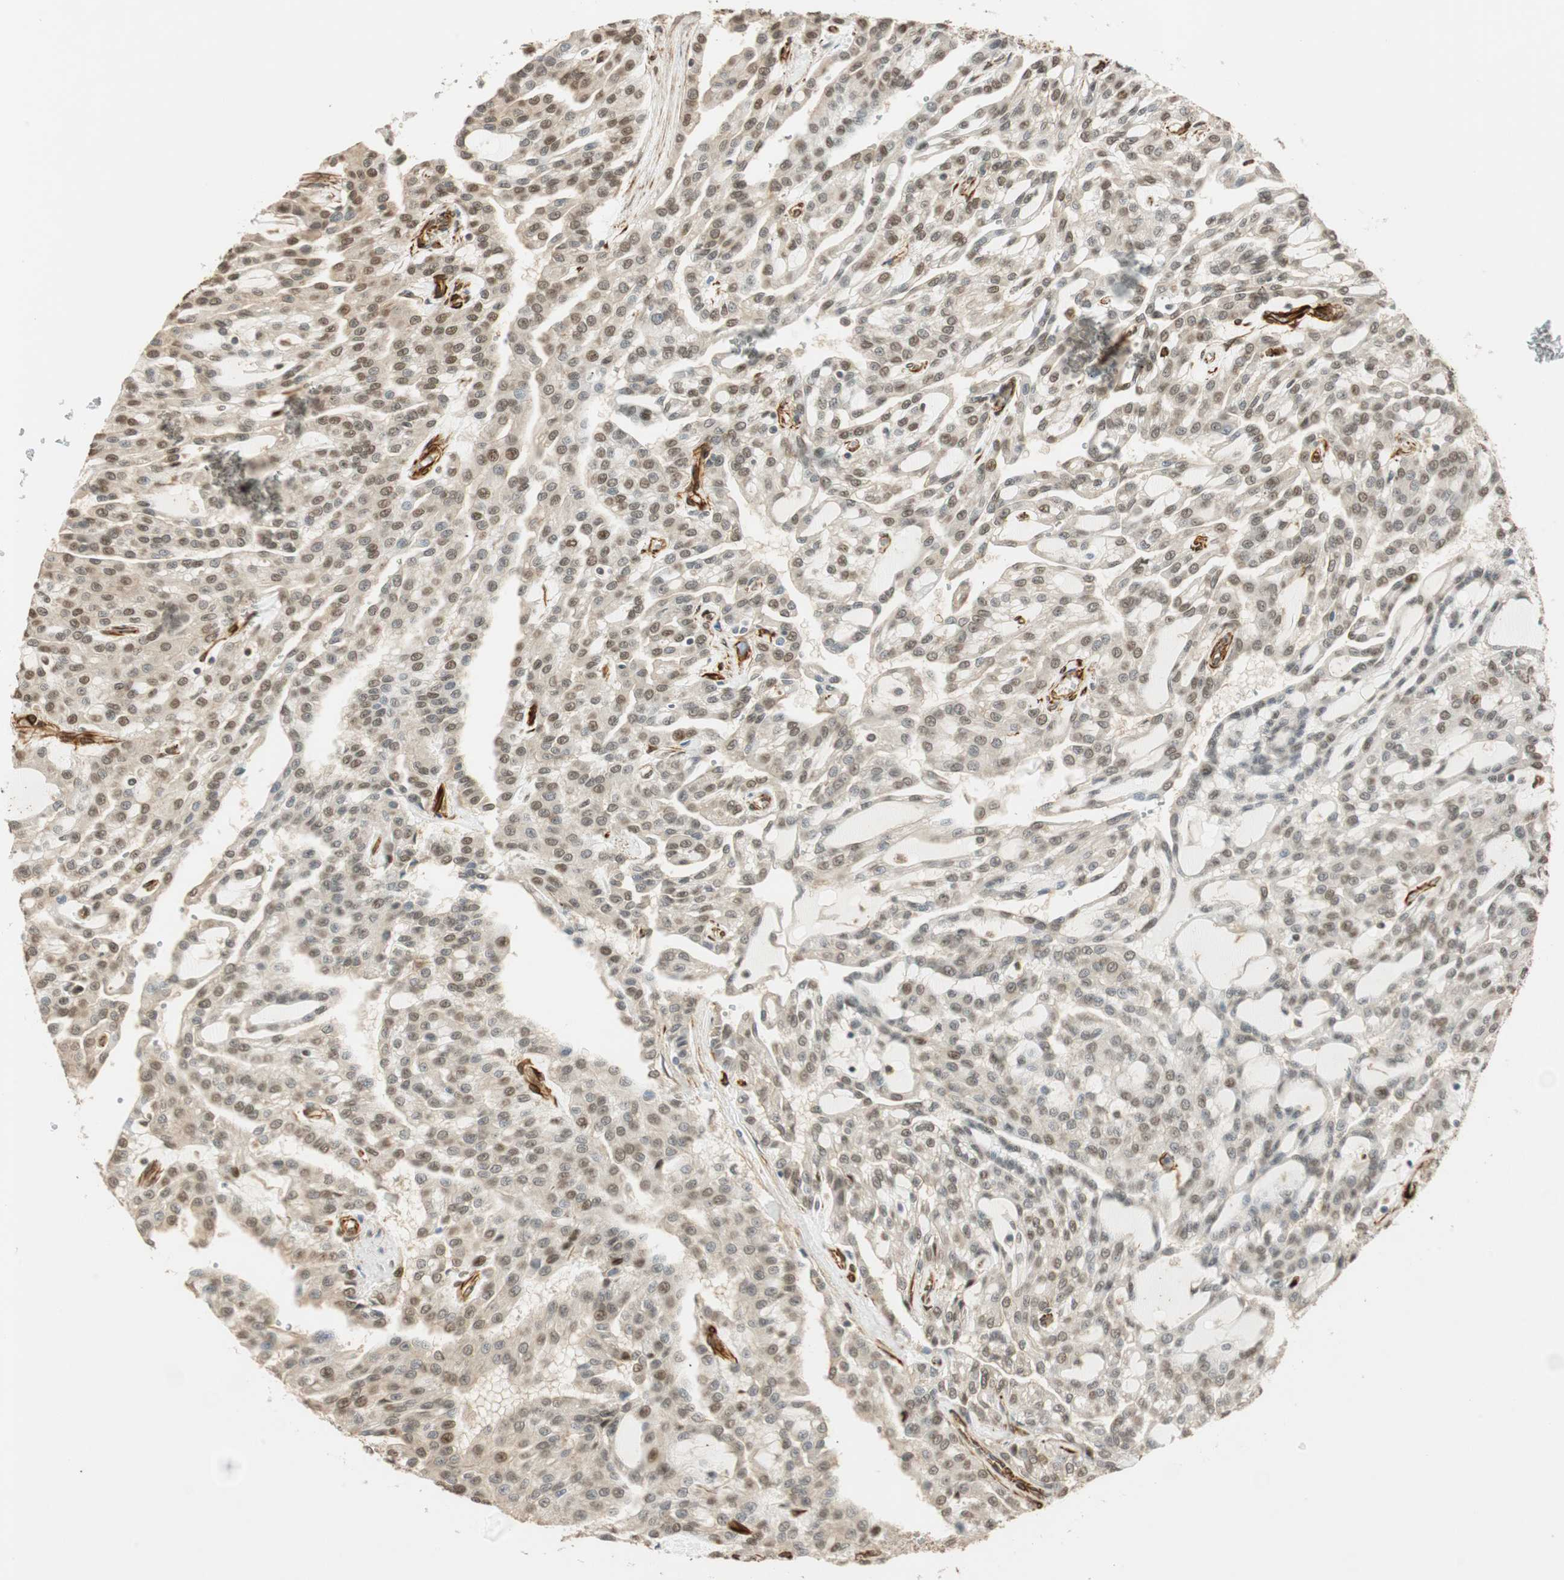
{"staining": {"intensity": "weak", "quantity": "25%-75%", "location": "cytoplasmic/membranous,nuclear"}, "tissue": "renal cancer", "cell_type": "Tumor cells", "image_type": "cancer", "snomed": [{"axis": "morphology", "description": "Adenocarcinoma, NOS"}, {"axis": "topography", "description": "Kidney"}], "caption": "Protein staining shows weak cytoplasmic/membranous and nuclear positivity in about 25%-75% of tumor cells in renal adenocarcinoma.", "gene": "NES", "patient": {"sex": "male", "age": 63}}